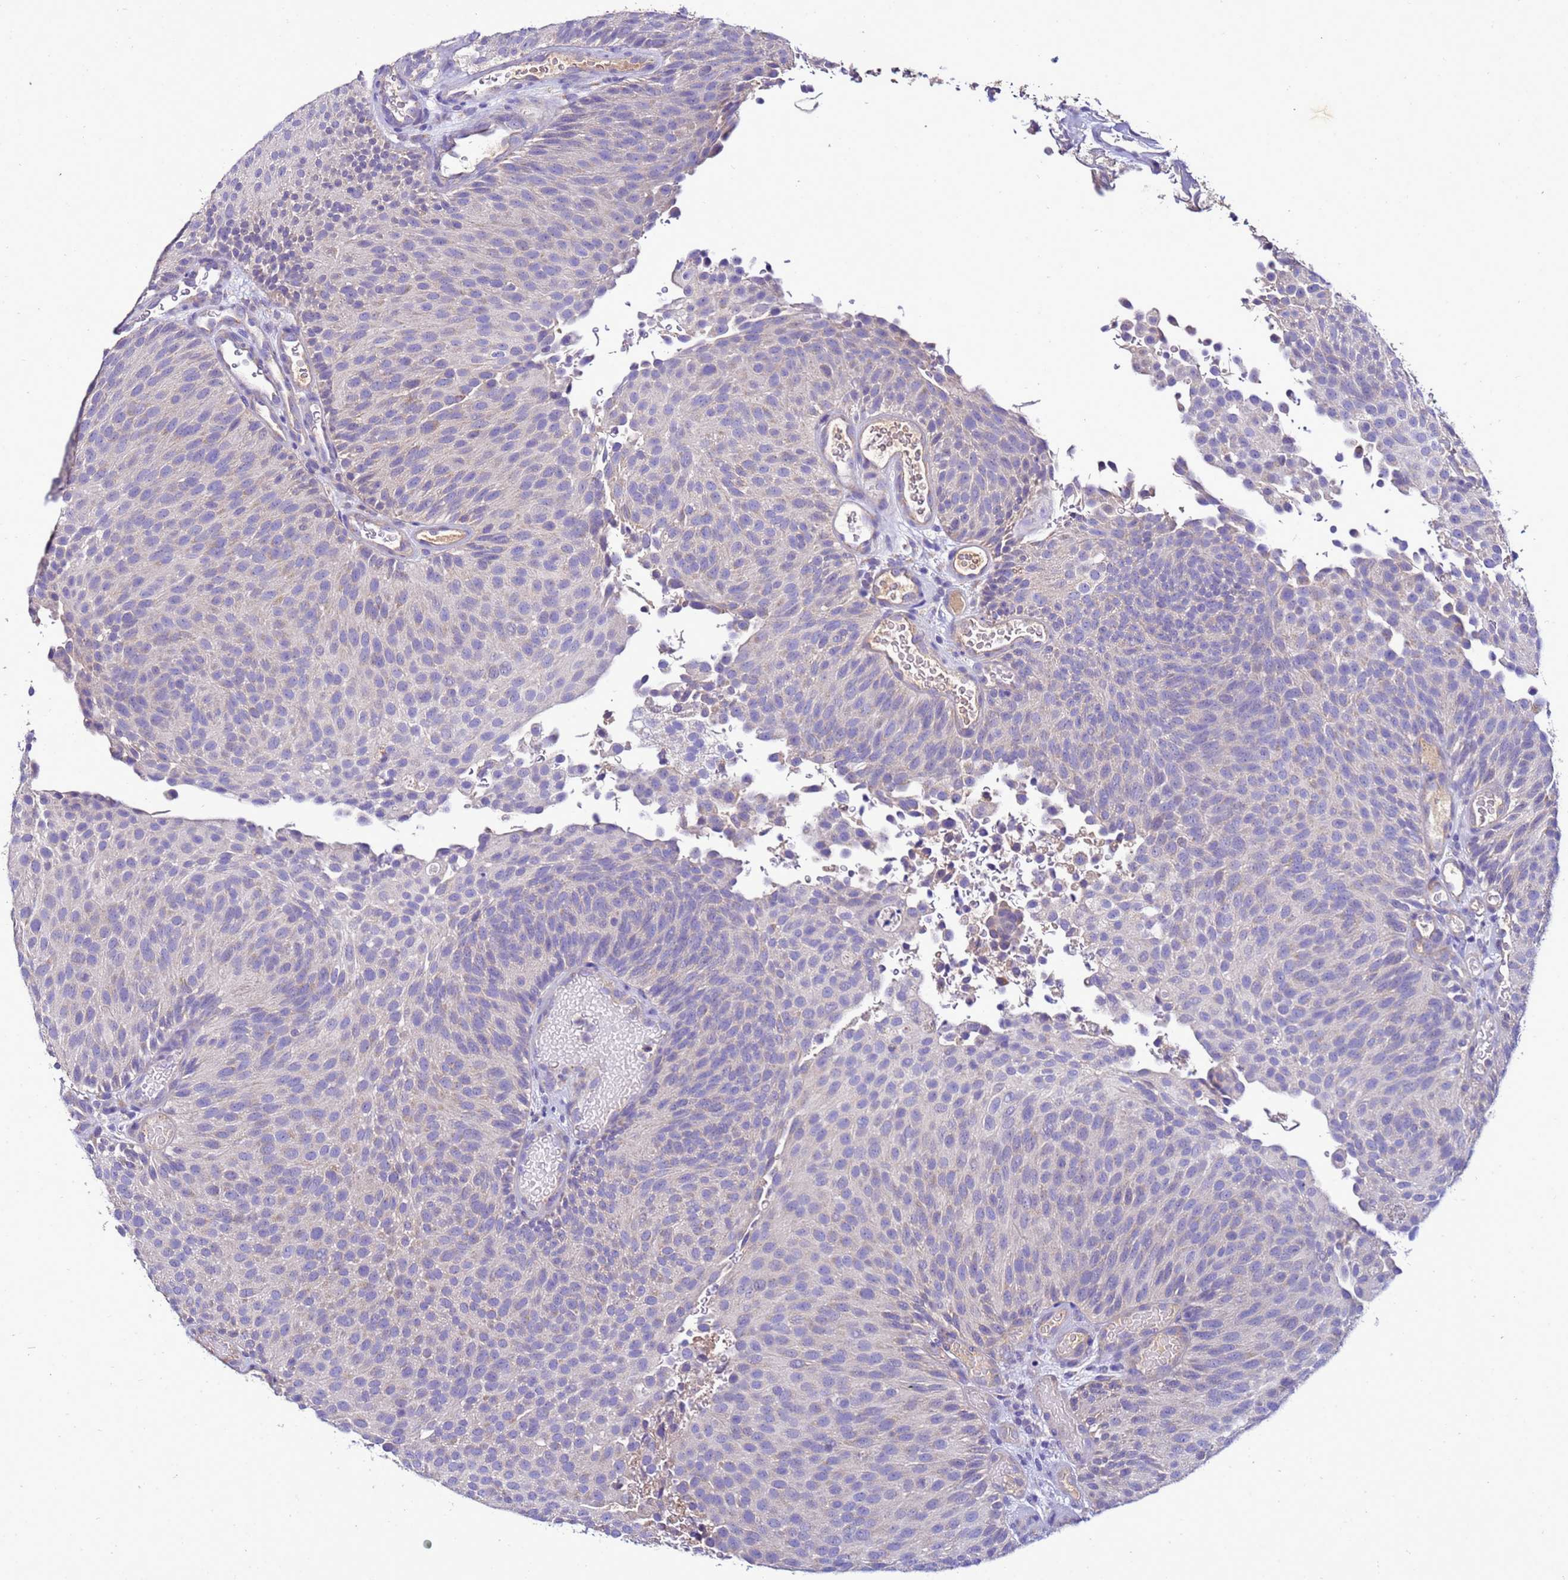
{"staining": {"intensity": "negative", "quantity": "none", "location": "none"}, "tissue": "urothelial cancer", "cell_type": "Tumor cells", "image_type": "cancer", "snomed": [{"axis": "morphology", "description": "Urothelial carcinoma, Low grade"}, {"axis": "topography", "description": "Urinary bladder"}], "caption": "This is an IHC micrograph of human urothelial carcinoma (low-grade). There is no expression in tumor cells.", "gene": "ANTKMT", "patient": {"sex": "male", "age": 78}}